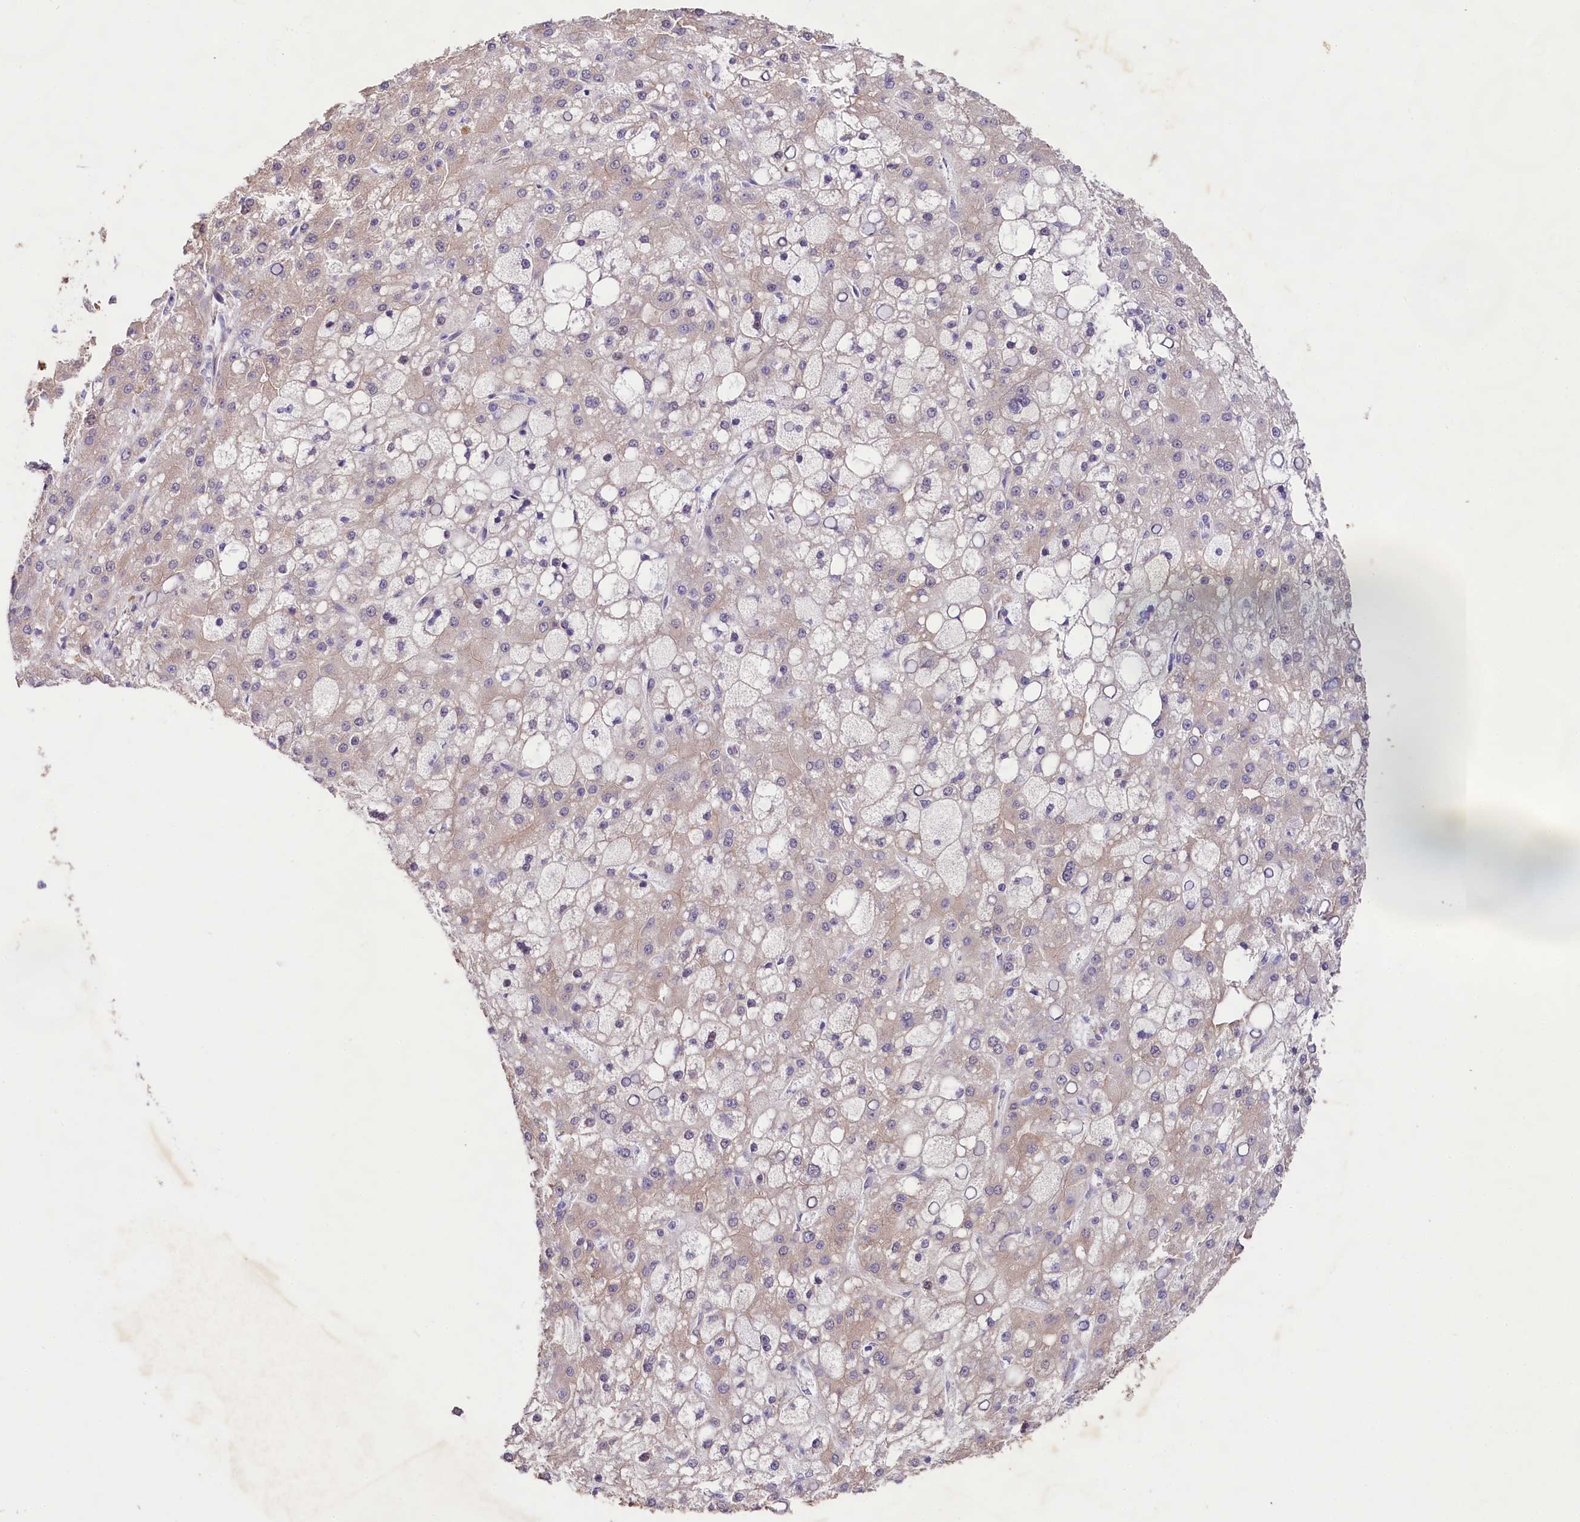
{"staining": {"intensity": "moderate", "quantity": "25%-75%", "location": "cytoplasmic/membranous"}, "tissue": "liver cancer", "cell_type": "Tumor cells", "image_type": "cancer", "snomed": [{"axis": "morphology", "description": "Carcinoma, Hepatocellular, NOS"}, {"axis": "topography", "description": "Liver"}], "caption": "Liver cancer stained with DAB (3,3'-diaminobenzidine) immunohistochemistry shows medium levels of moderate cytoplasmic/membranous staining in about 25%-75% of tumor cells.", "gene": "VPS11", "patient": {"sex": "male", "age": 67}}